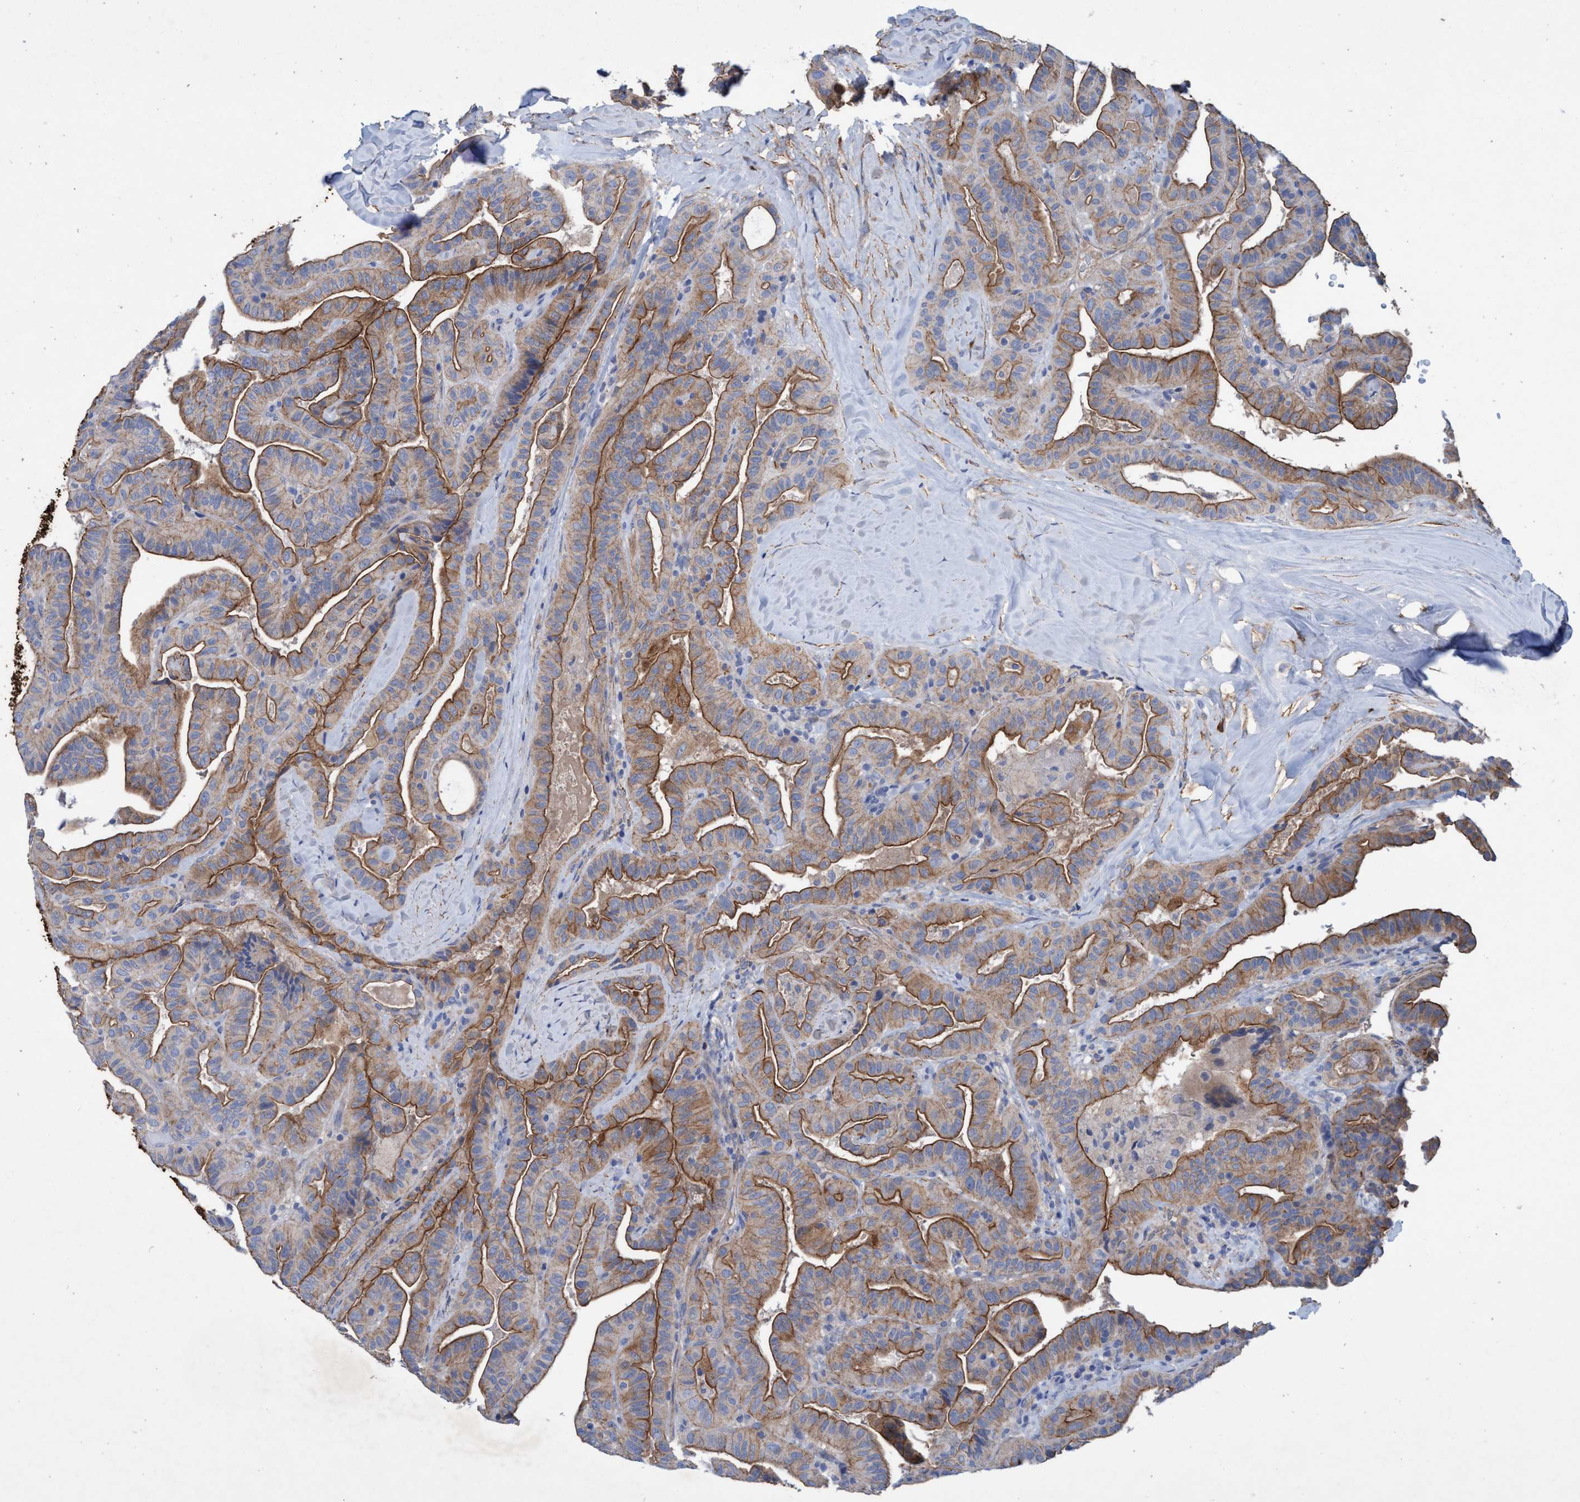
{"staining": {"intensity": "moderate", "quantity": ">75%", "location": "cytoplasmic/membranous"}, "tissue": "thyroid cancer", "cell_type": "Tumor cells", "image_type": "cancer", "snomed": [{"axis": "morphology", "description": "Papillary adenocarcinoma, NOS"}, {"axis": "topography", "description": "Thyroid gland"}], "caption": "DAB immunohistochemical staining of human papillary adenocarcinoma (thyroid) reveals moderate cytoplasmic/membranous protein staining in about >75% of tumor cells.", "gene": "GULP1", "patient": {"sex": "male", "age": 77}}